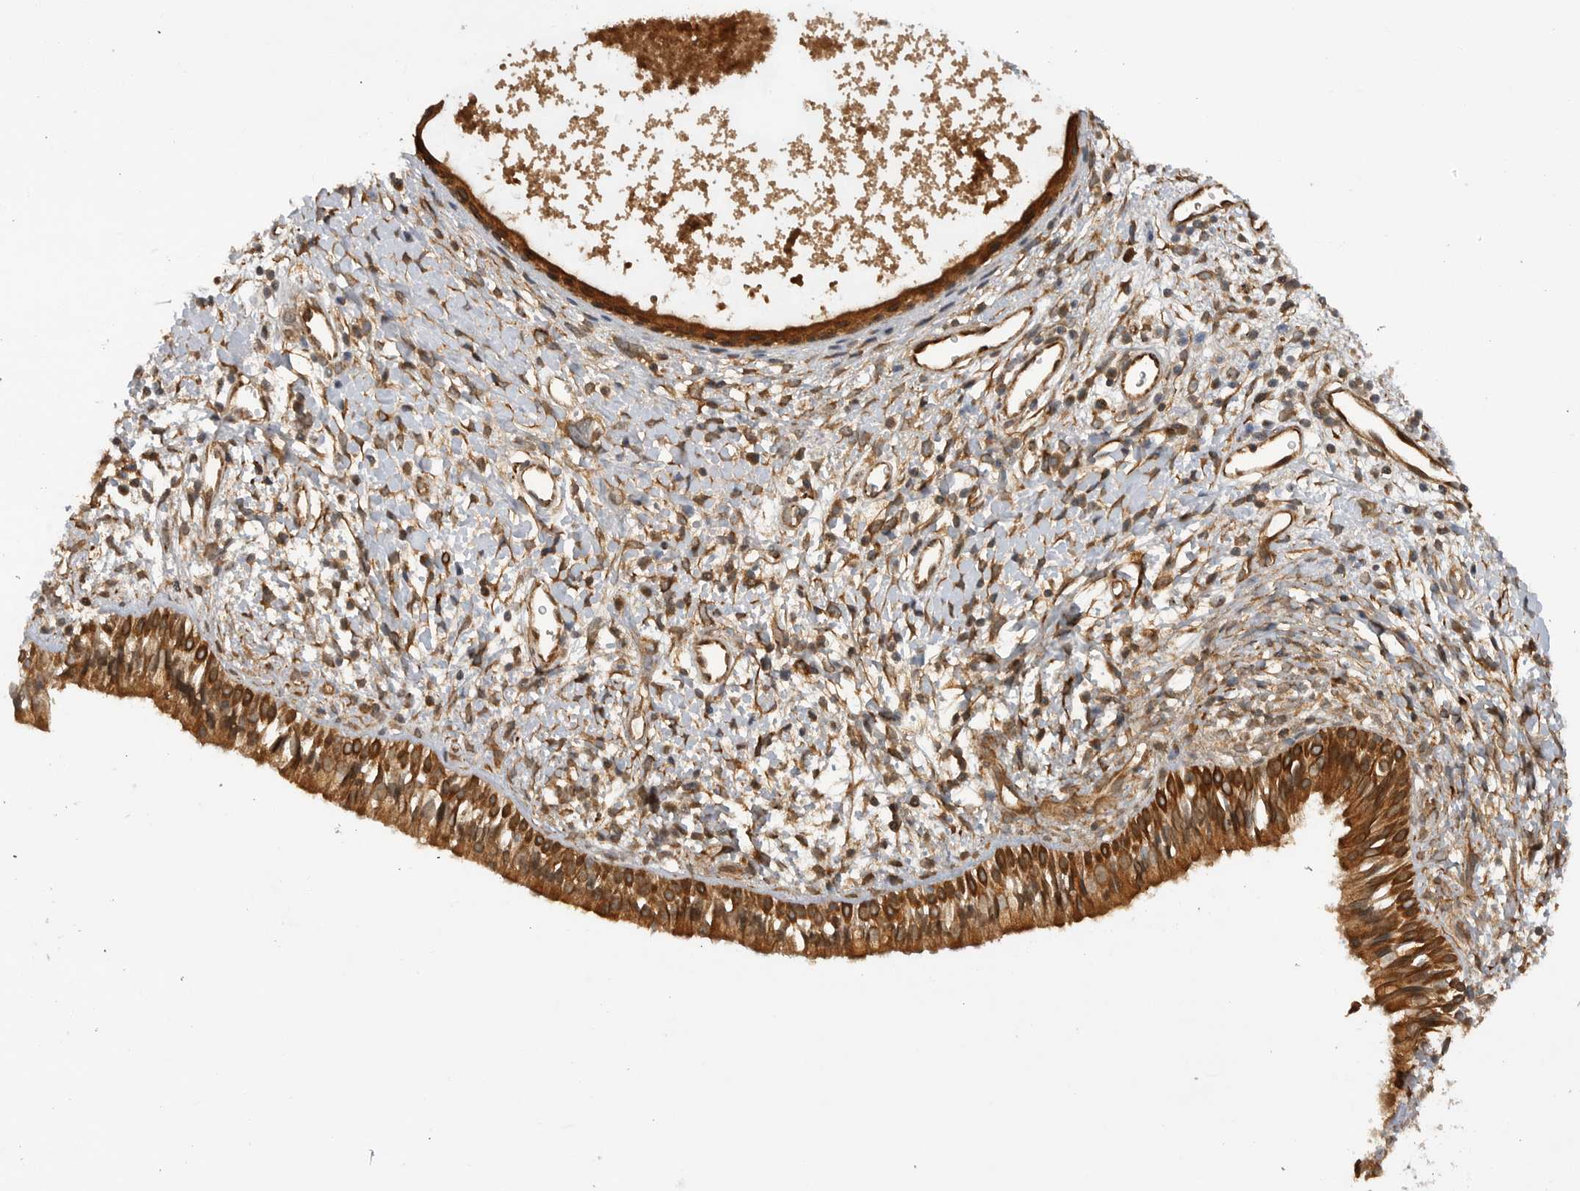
{"staining": {"intensity": "strong", "quantity": ">75%", "location": "cytoplasmic/membranous"}, "tissue": "nasopharynx", "cell_type": "Respiratory epithelial cells", "image_type": "normal", "snomed": [{"axis": "morphology", "description": "Normal tissue, NOS"}, {"axis": "topography", "description": "Nasopharynx"}], "caption": "DAB (3,3'-diaminobenzidine) immunohistochemical staining of normal nasopharynx reveals strong cytoplasmic/membranous protein expression in approximately >75% of respiratory epithelial cells.", "gene": "PRDX4", "patient": {"sex": "male", "age": 22}}